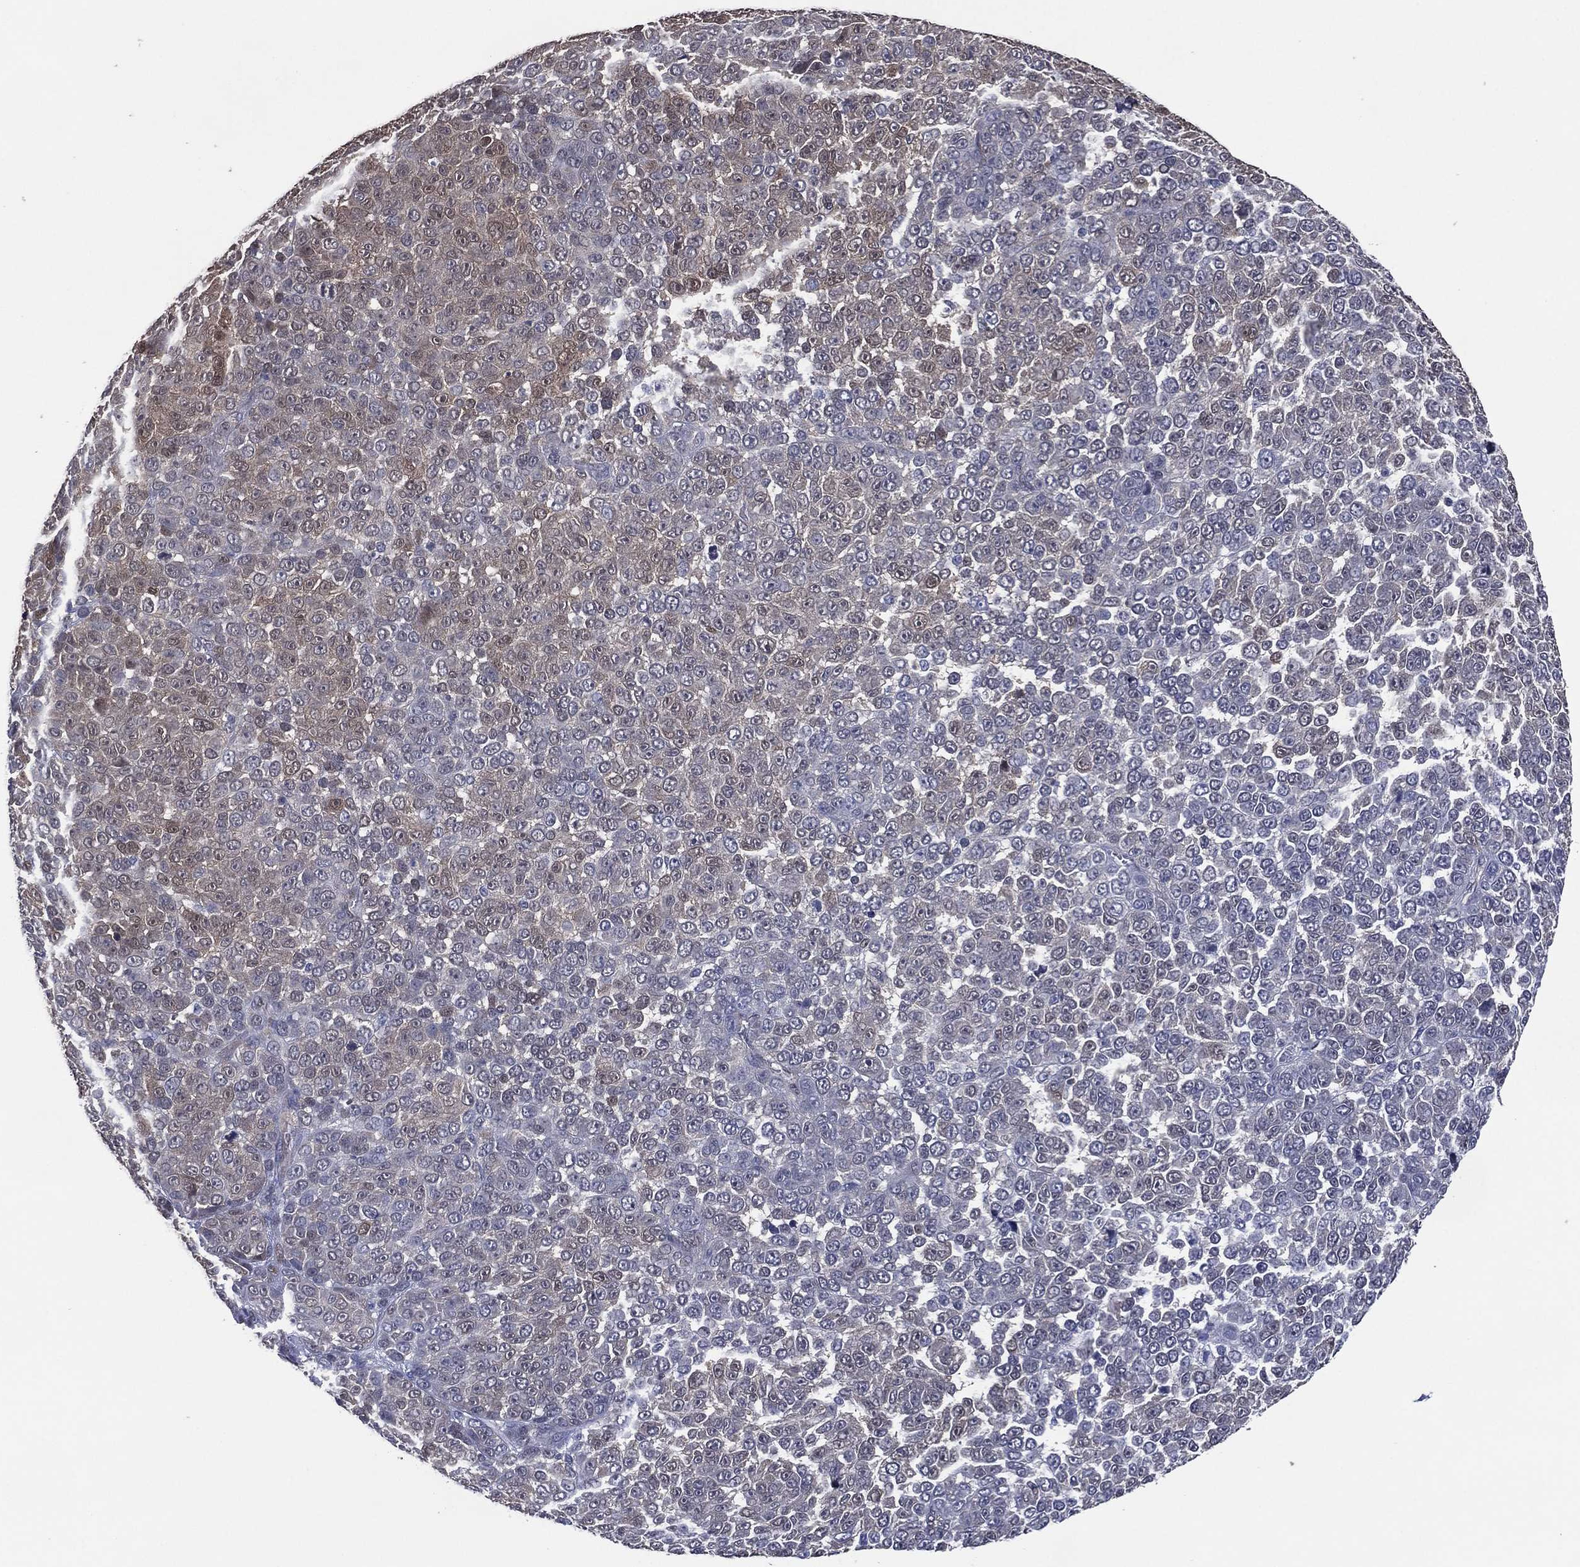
{"staining": {"intensity": "negative", "quantity": "none", "location": "none"}, "tissue": "melanoma", "cell_type": "Tumor cells", "image_type": "cancer", "snomed": [{"axis": "morphology", "description": "Malignant melanoma, NOS"}, {"axis": "topography", "description": "Skin"}], "caption": "Tumor cells are negative for brown protein staining in malignant melanoma.", "gene": "AK1", "patient": {"sex": "female", "age": 95}}